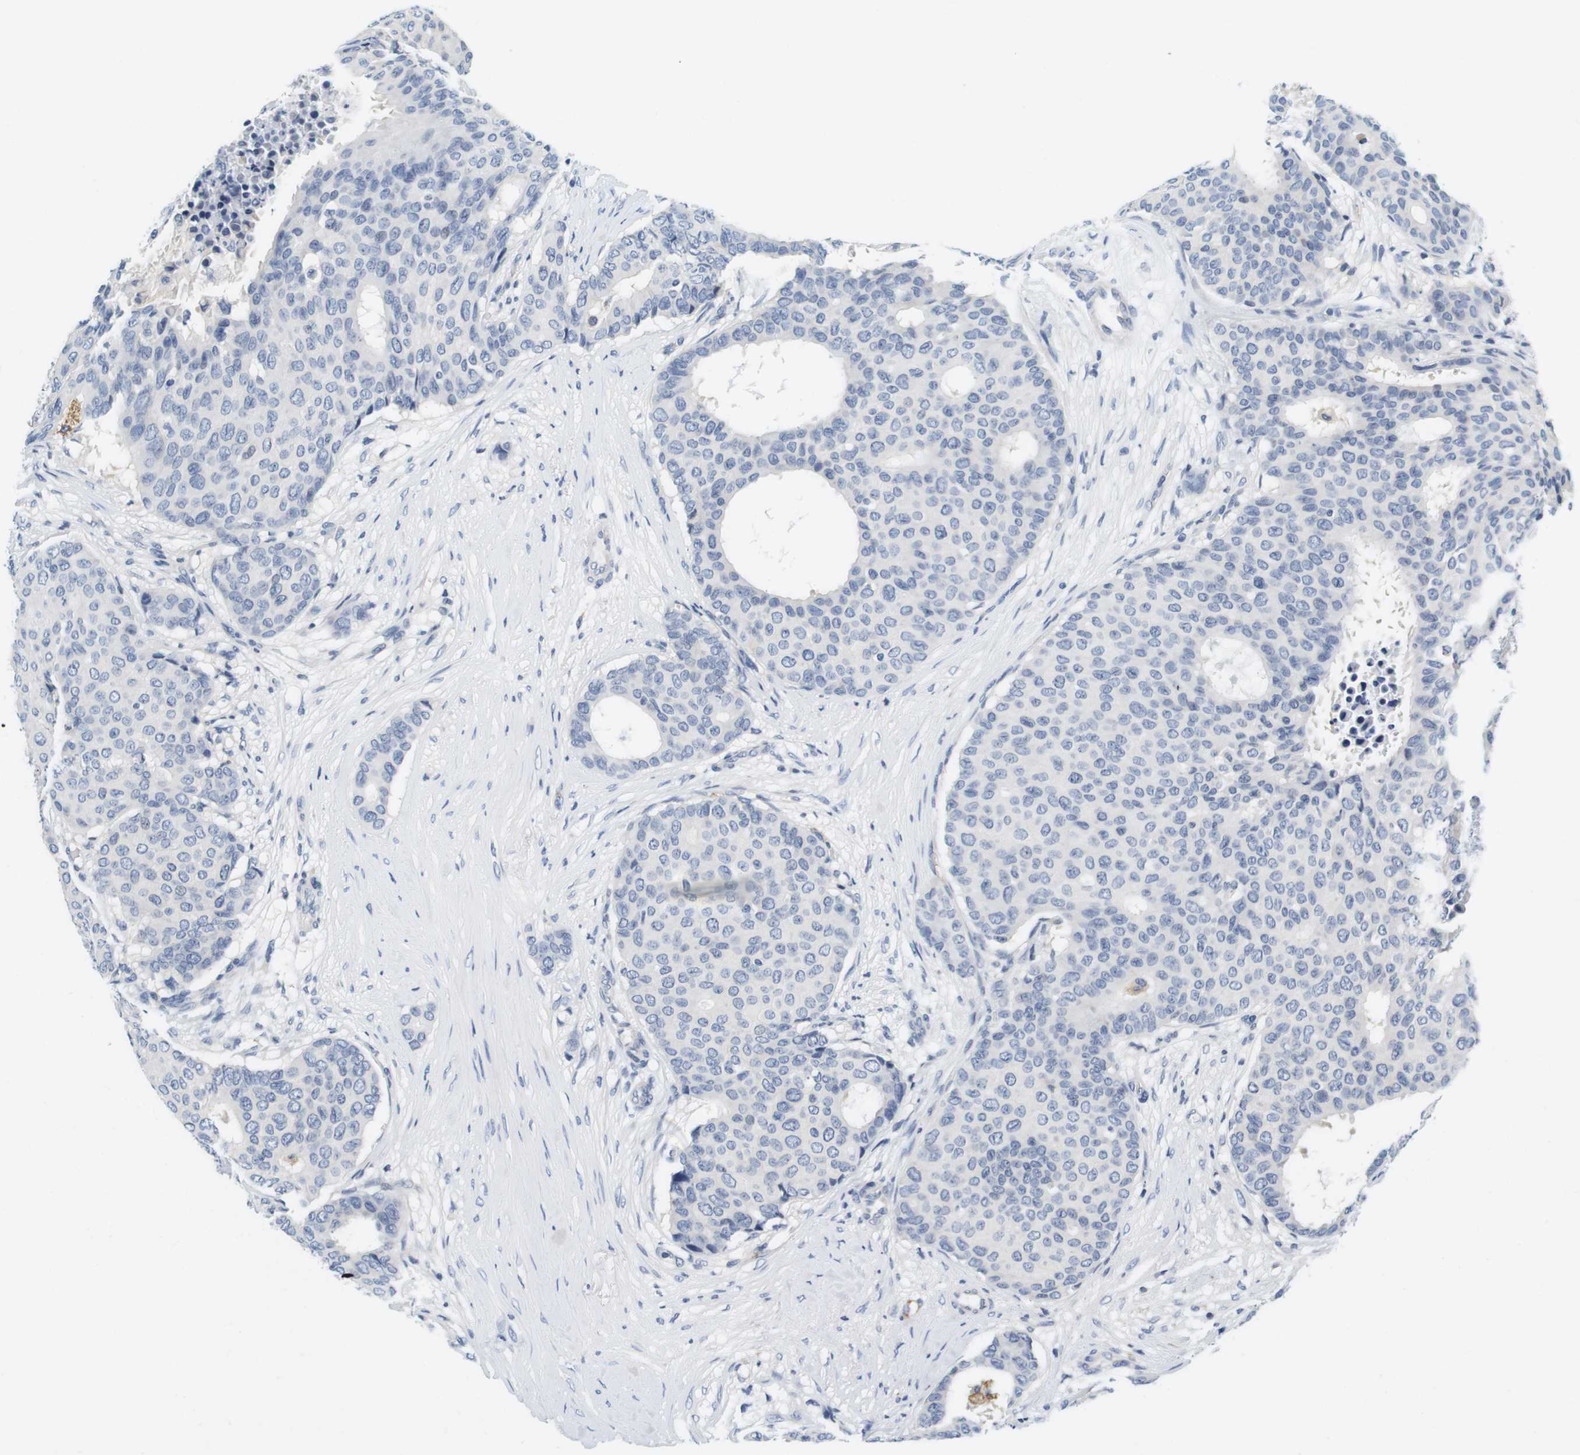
{"staining": {"intensity": "negative", "quantity": "none", "location": "none"}, "tissue": "breast cancer", "cell_type": "Tumor cells", "image_type": "cancer", "snomed": [{"axis": "morphology", "description": "Duct carcinoma"}, {"axis": "topography", "description": "Breast"}], "caption": "Tumor cells show no significant staining in breast cancer (infiltrating ductal carcinoma).", "gene": "KCNJ5", "patient": {"sex": "female", "age": 75}}